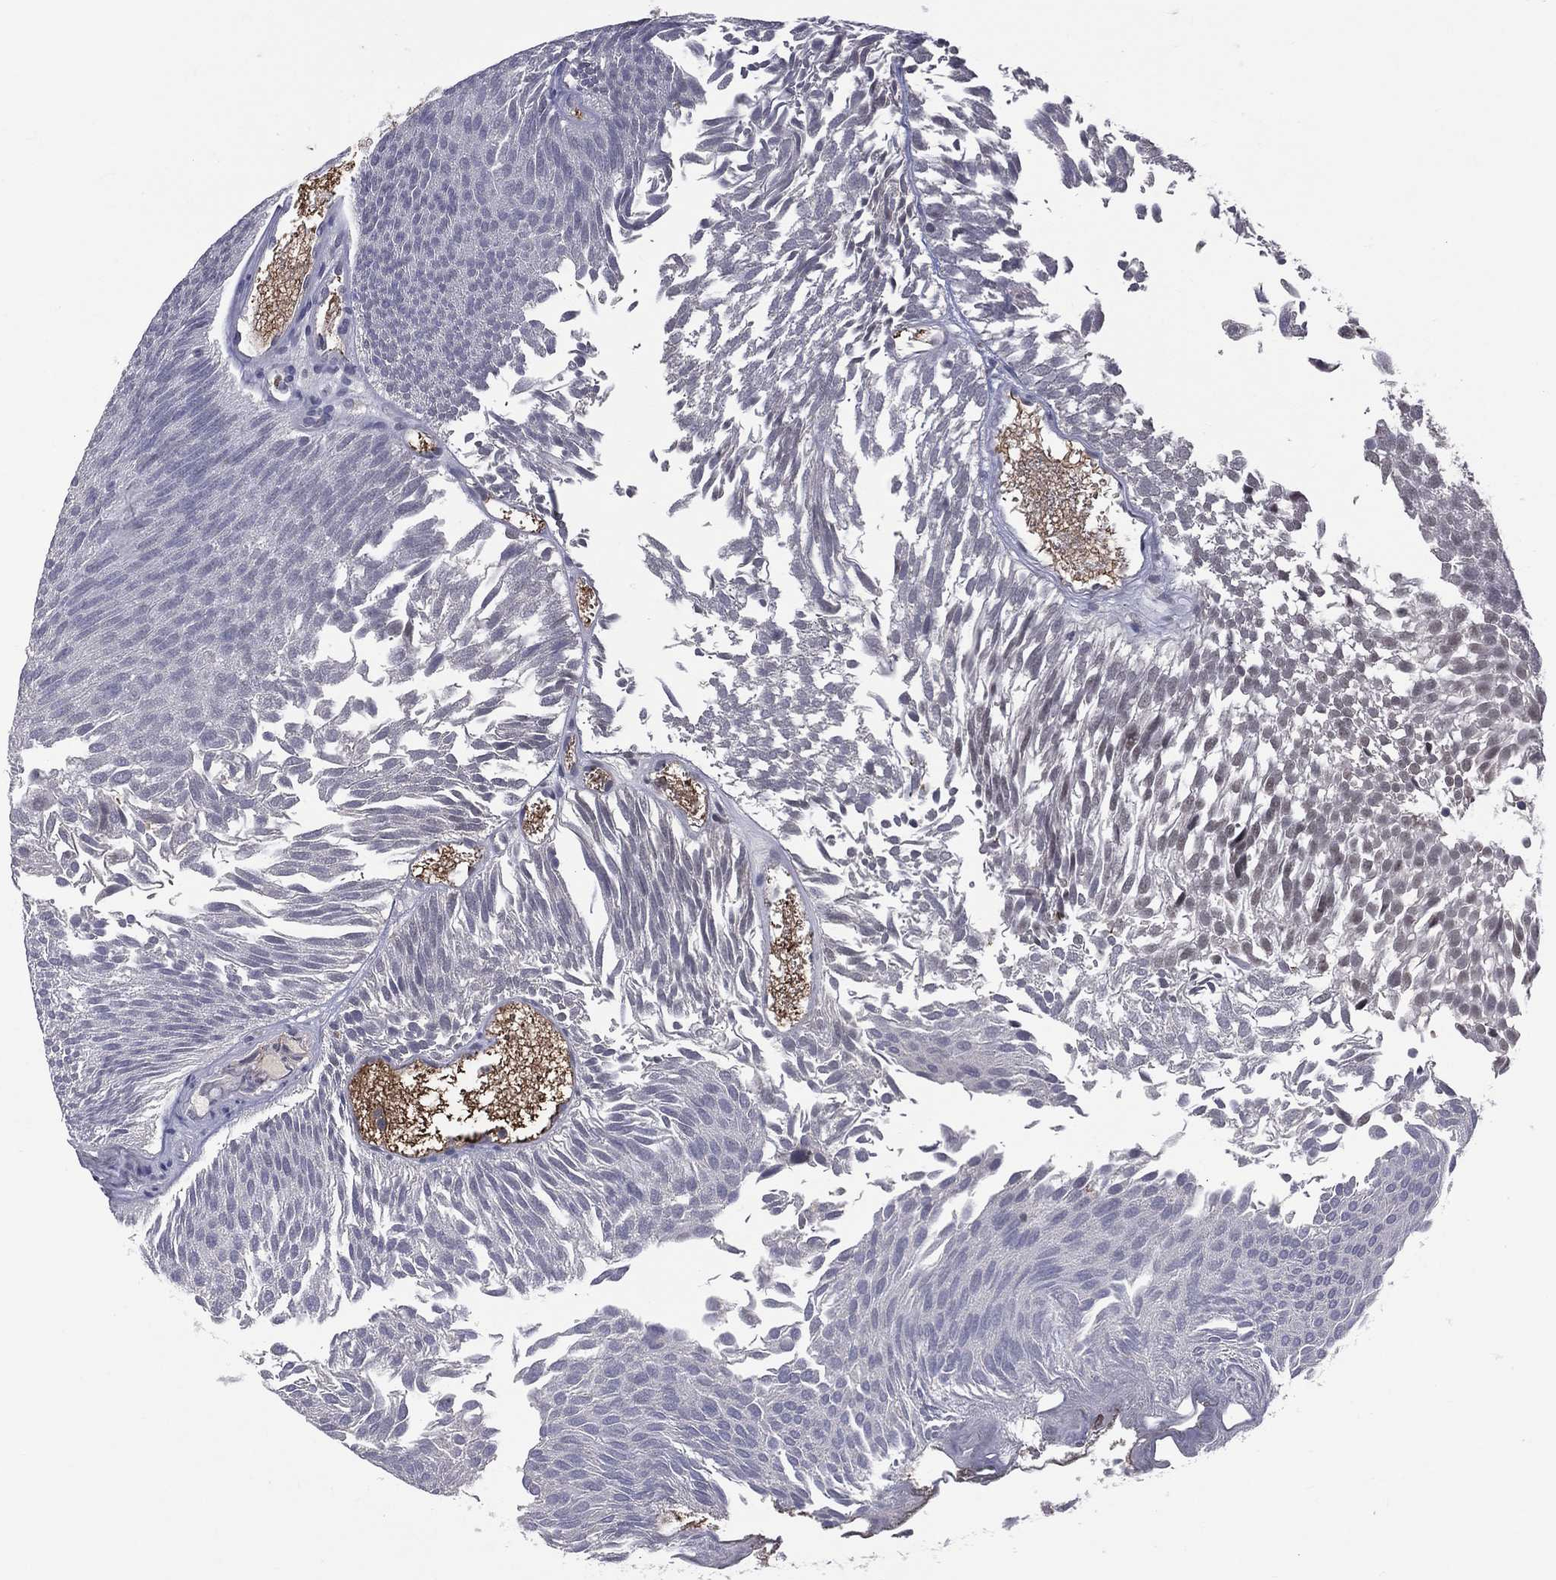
{"staining": {"intensity": "negative", "quantity": "none", "location": "none"}, "tissue": "urothelial cancer", "cell_type": "Tumor cells", "image_type": "cancer", "snomed": [{"axis": "morphology", "description": "Urothelial carcinoma, Low grade"}, {"axis": "topography", "description": "Urinary bladder"}], "caption": "Low-grade urothelial carcinoma stained for a protein using immunohistochemistry demonstrates no positivity tumor cells.", "gene": "DSG4", "patient": {"sex": "male", "age": 52}}